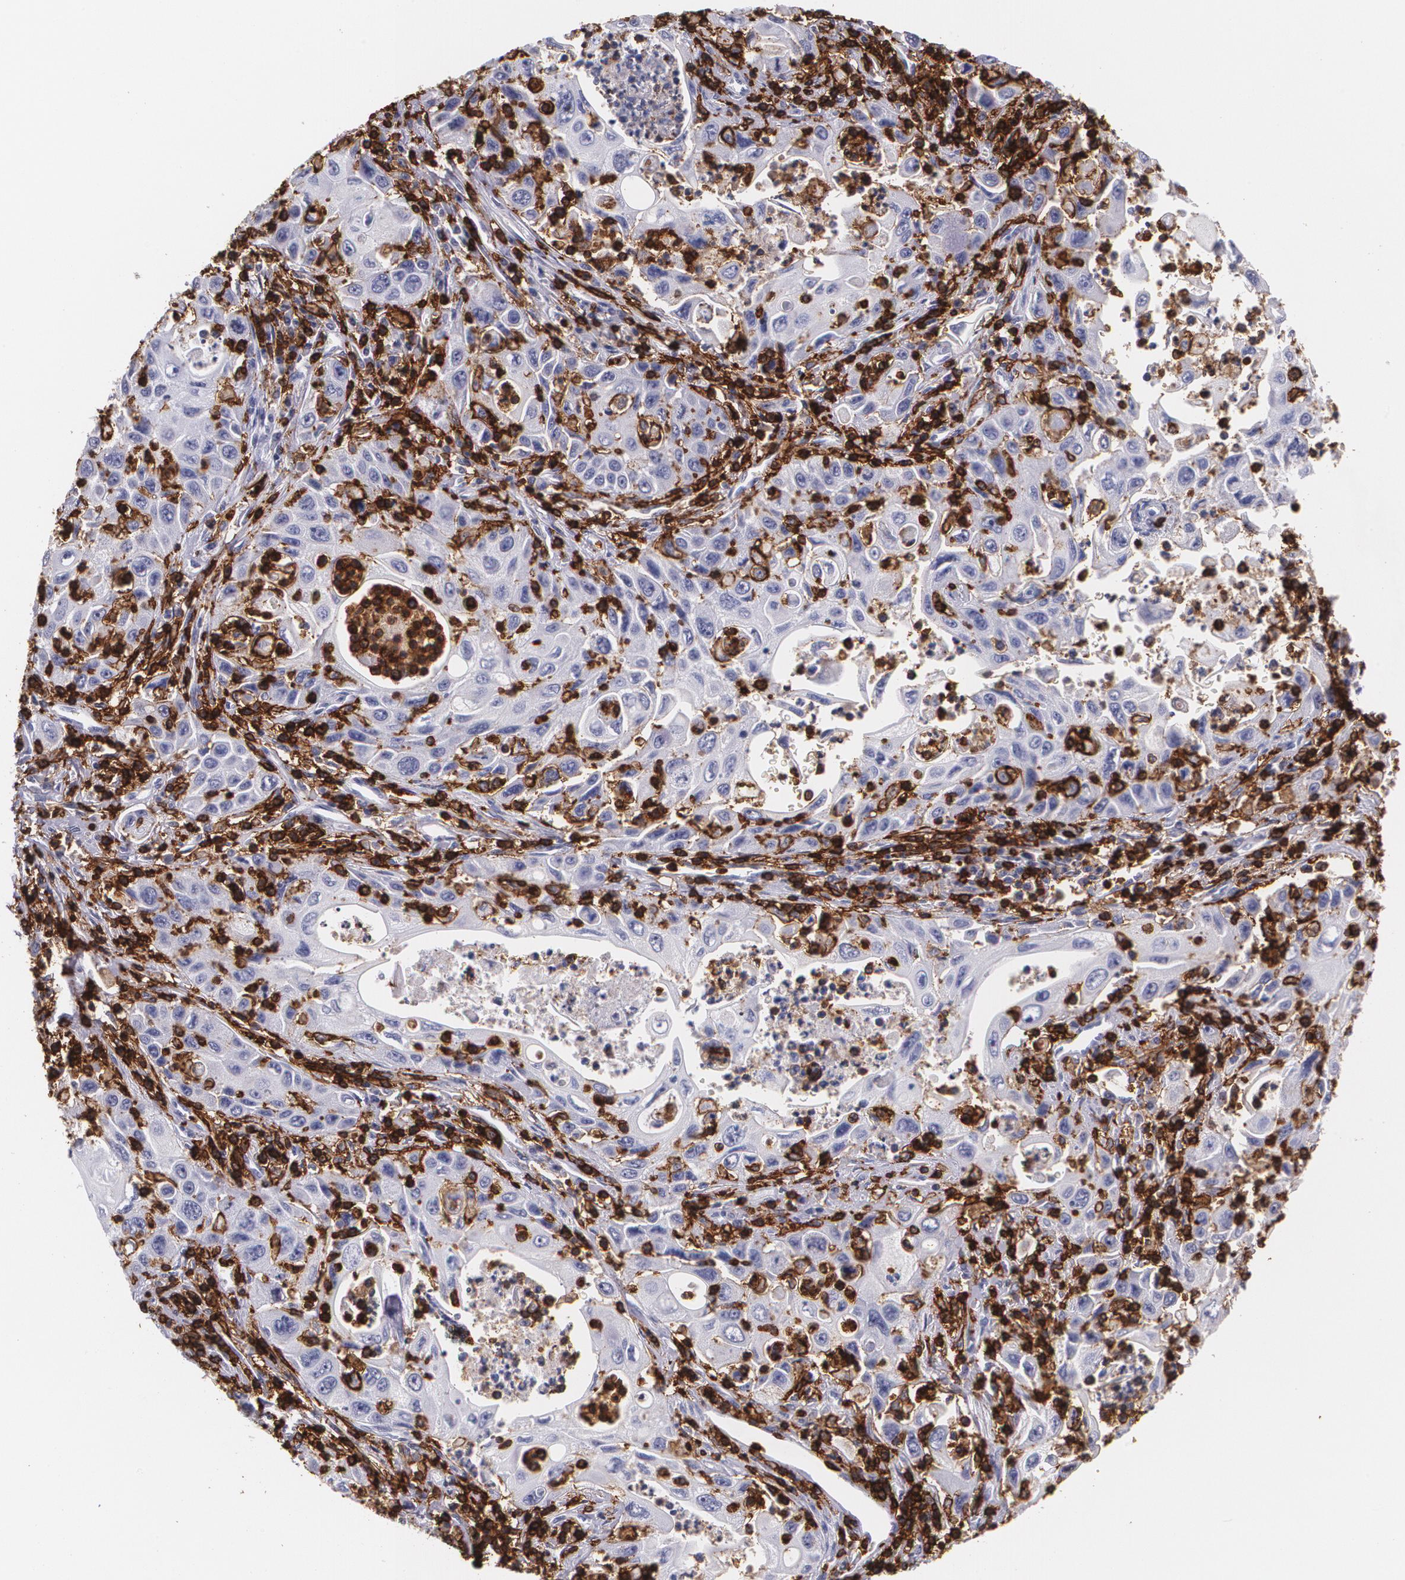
{"staining": {"intensity": "negative", "quantity": "none", "location": "none"}, "tissue": "pancreatic cancer", "cell_type": "Tumor cells", "image_type": "cancer", "snomed": [{"axis": "morphology", "description": "Adenocarcinoma, NOS"}, {"axis": "topography", "description": "Pancreas"}], "caption": "The IHC micrograph has no significant expression in tumor cells of pancreatic adenocarcinoma tissue.", "gene": "PTPRC", "patient": {"sex": "male", "age": 70}}